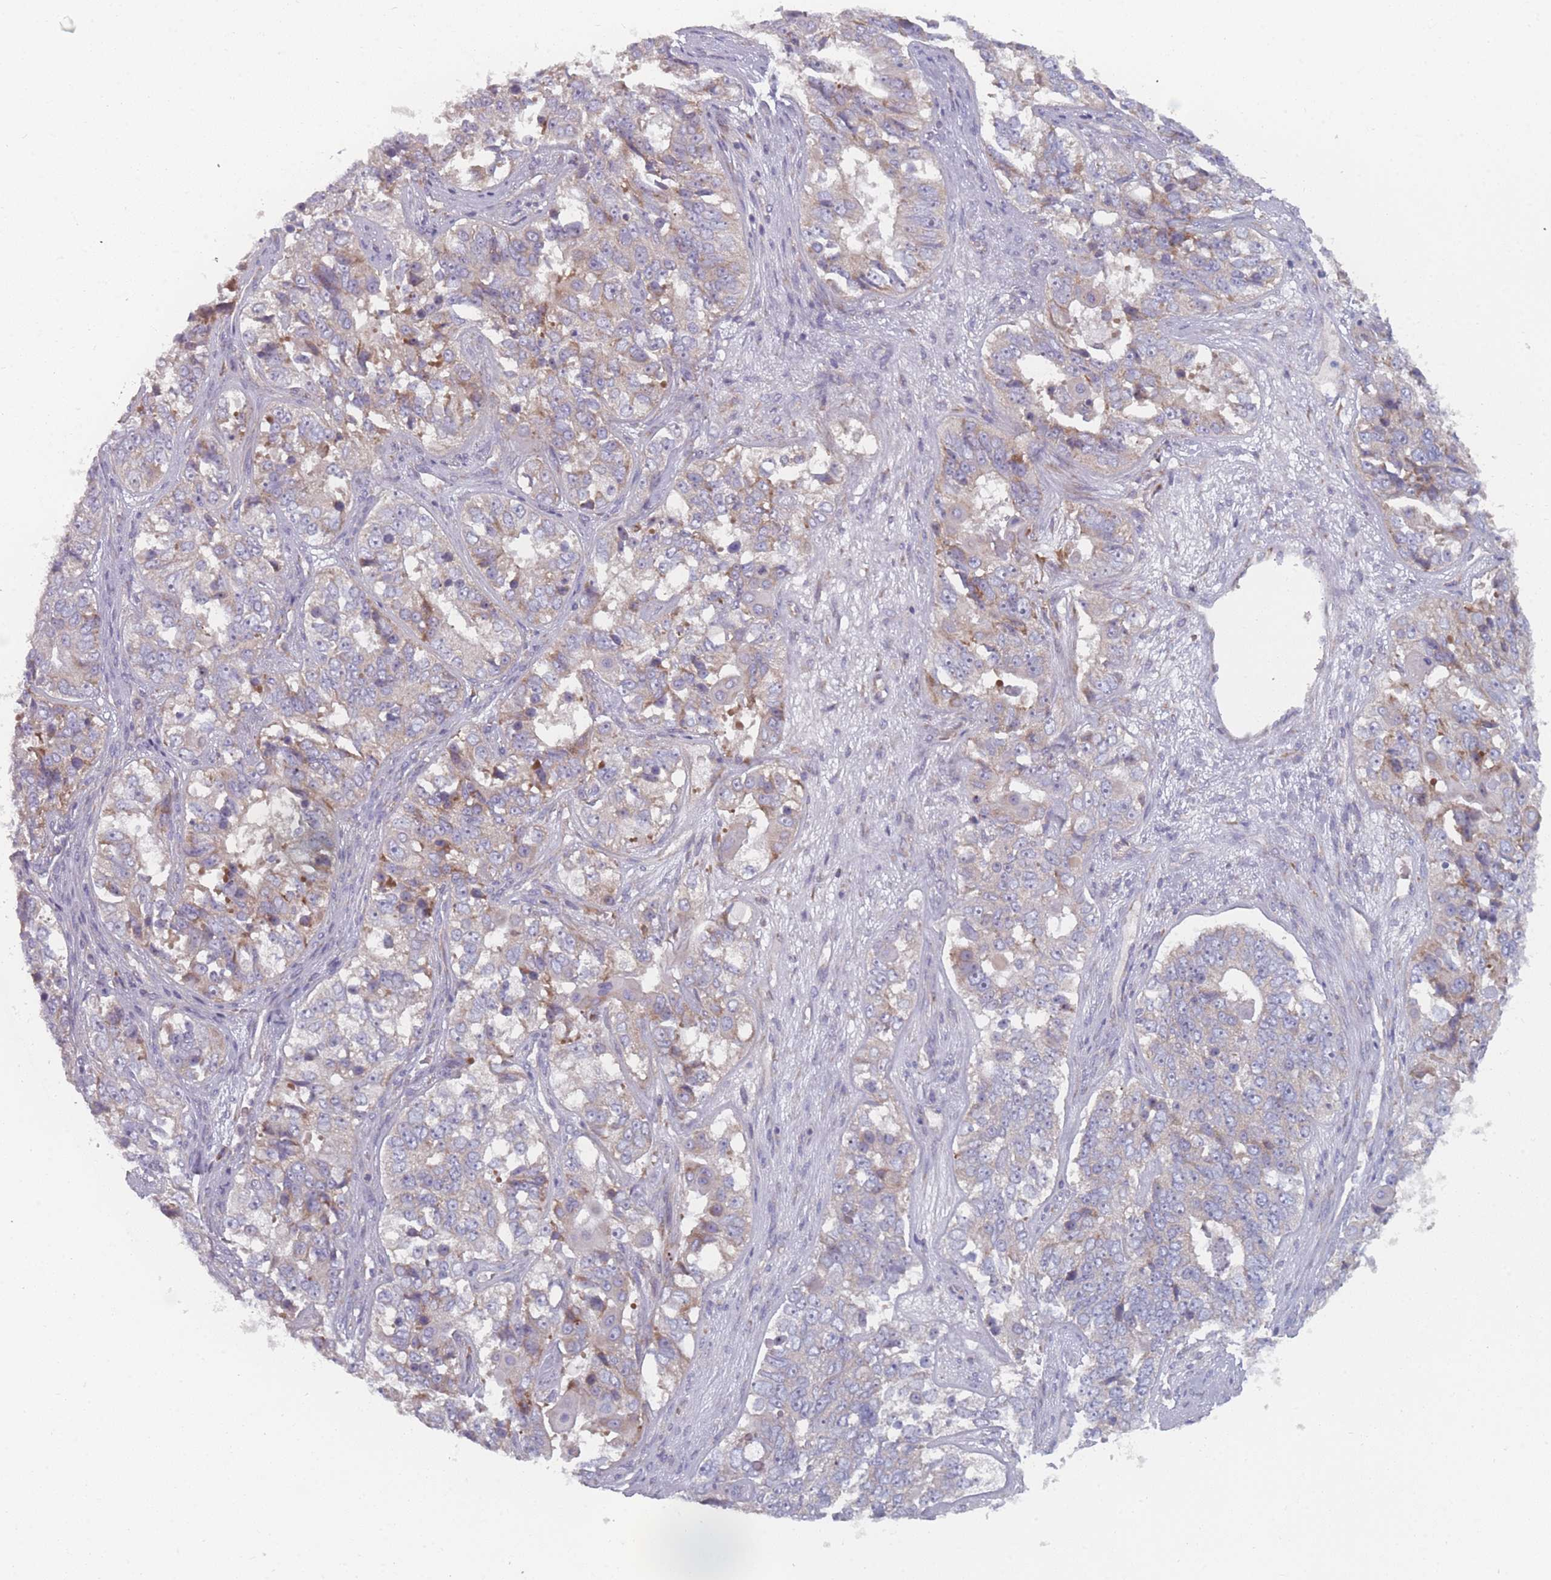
{"staining": {"intensity": "weak", "quantity": "<25%", "location": "cytoplasmic/membranous"}, "tissue": "ovarian cancer", "cell_type": "Tumor cells", "image_type": "cancer", "snomed": [{"axis": "morphology", "description": "Carcinoma, endometroid"}, {"axis": "topography", "description": "Ovary"}], "caption": "Protein analysis of endometroid carcinoma (ovarian) shows no significant positivity in tumor cells.", "gene": "CACNG5", "patient": {"sex": "female", "age": 51}}